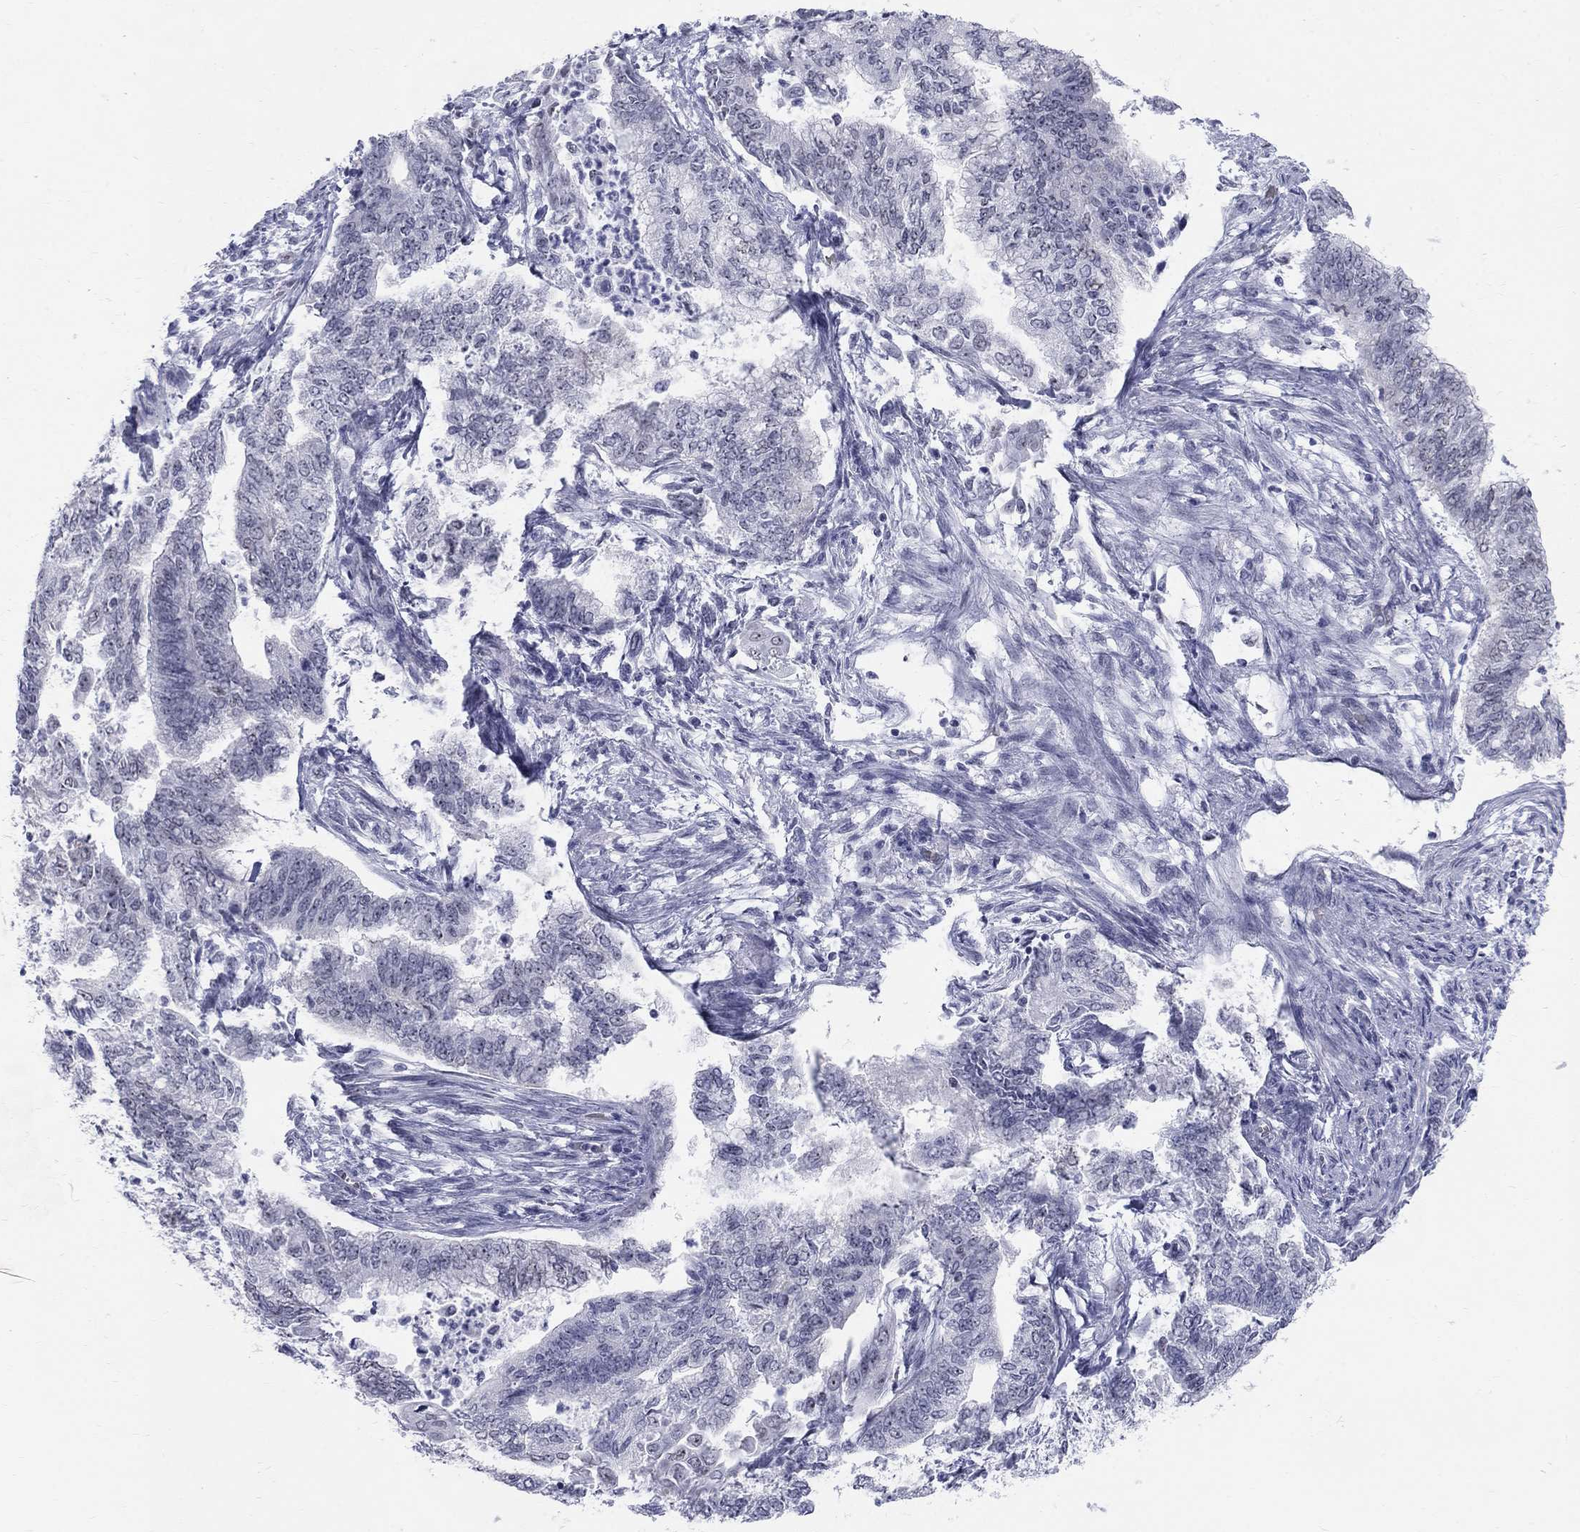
{"staining": {"intensity": "negative", "quantity": "none", "location": "none"}, "tissue": "endometrial cancer", "cell_type": "Tumor cells", "image_type": "cancer", "snomed": [{"axis": "morphology", "description": "Adenocarcinoma, NOS"}, {"axis": "topography", "description": "Endometrium"}], "caption": "High magnification brightfield microscopy of endometrial cancer stained with DAB (brown) and counterstained with hematoxylin (blue): tumor cells show no significant expression.", "gene": "DMTN", "patient": {"sex": "female", "age": 65}}